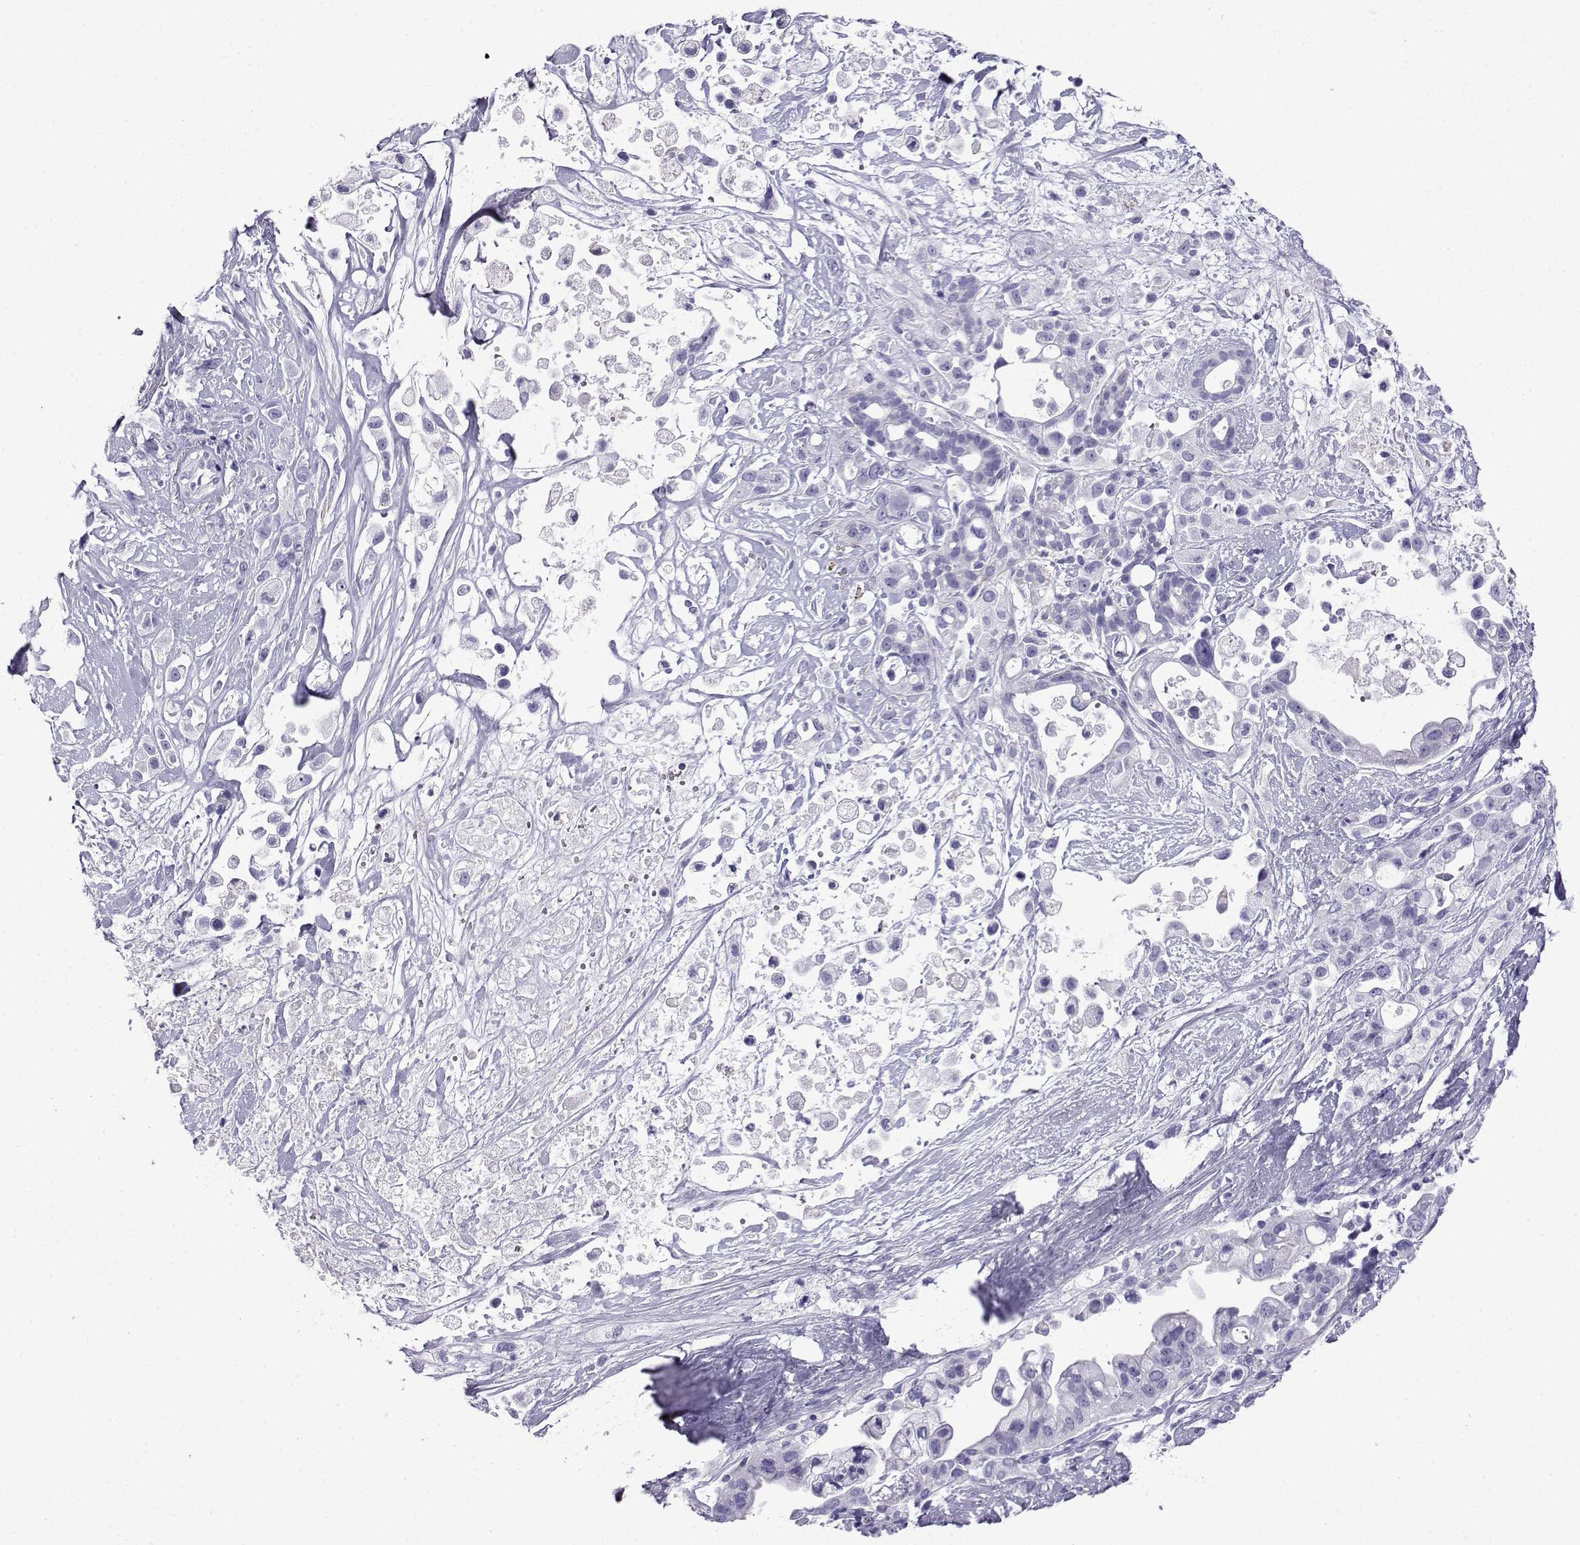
{"staining": {"intensity": "negative", "quantity": "none", "location": "none"}, "tissue": "pancreatic cancer", "cell_type": "Tumor cells", "image_type": "cancer", "snomed": [{"axis": "morphology", "description": "Adenocarcinoma, NOS"}, {"axis": "topography", "description": "Pancreas"}], "caption": "High magnification brightfield microscopy of pancreatic cancer stained with DAB (brown) and counterstained with hematoxylin (blue): tumor cells show no significant positivity. (Immunohistochemistry, brightfield microscopy, high magnification).", "gene": "KCNF1", "patient": {"sex": "male", "age": 44}}